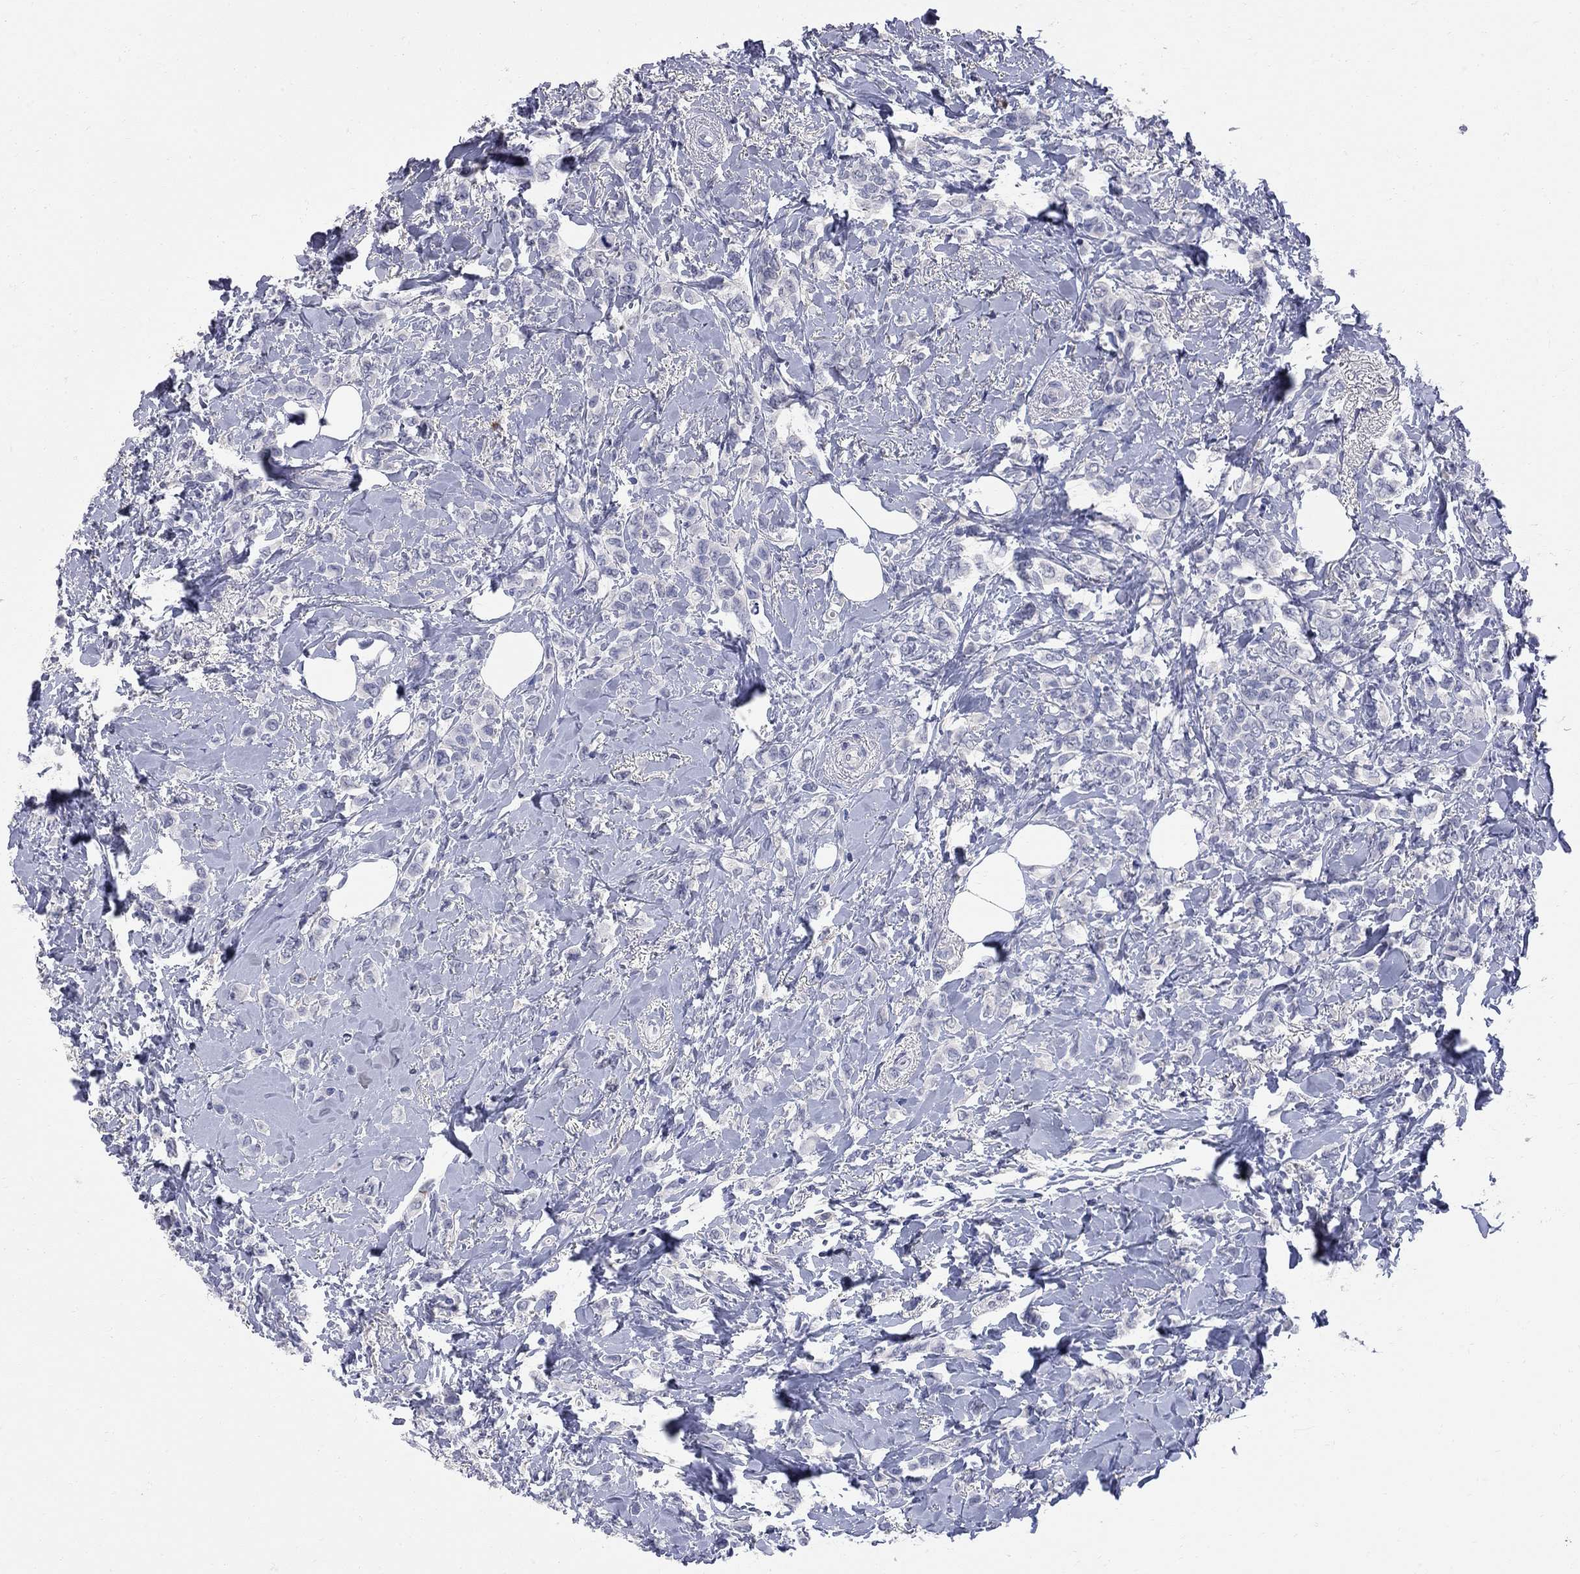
{"staining": {"intensity": "negative", "quantity": "none", "location": "none"}, "tissue": "breast cancer", "cell_type": "Tumor cells", "image_type": "cancer", "snomed": [{"axis": "morphology", "description": "Lobular carcinoma"}, {"axis": "topography", "description": "Breast"}], "caption": "The immunohistochemistry (IHC) image has no significant staining in tumor cells of lobular carcinoma (breast) tissue. (Stains: DAB (3,3'-diaminobenzidine) immunohistochemistry with hematoxylin counter stain, Microscopy: brightfield microscopy at high magnification).", "gene": "FAM221B", "patient": {"sex": "female", "age": 66}}